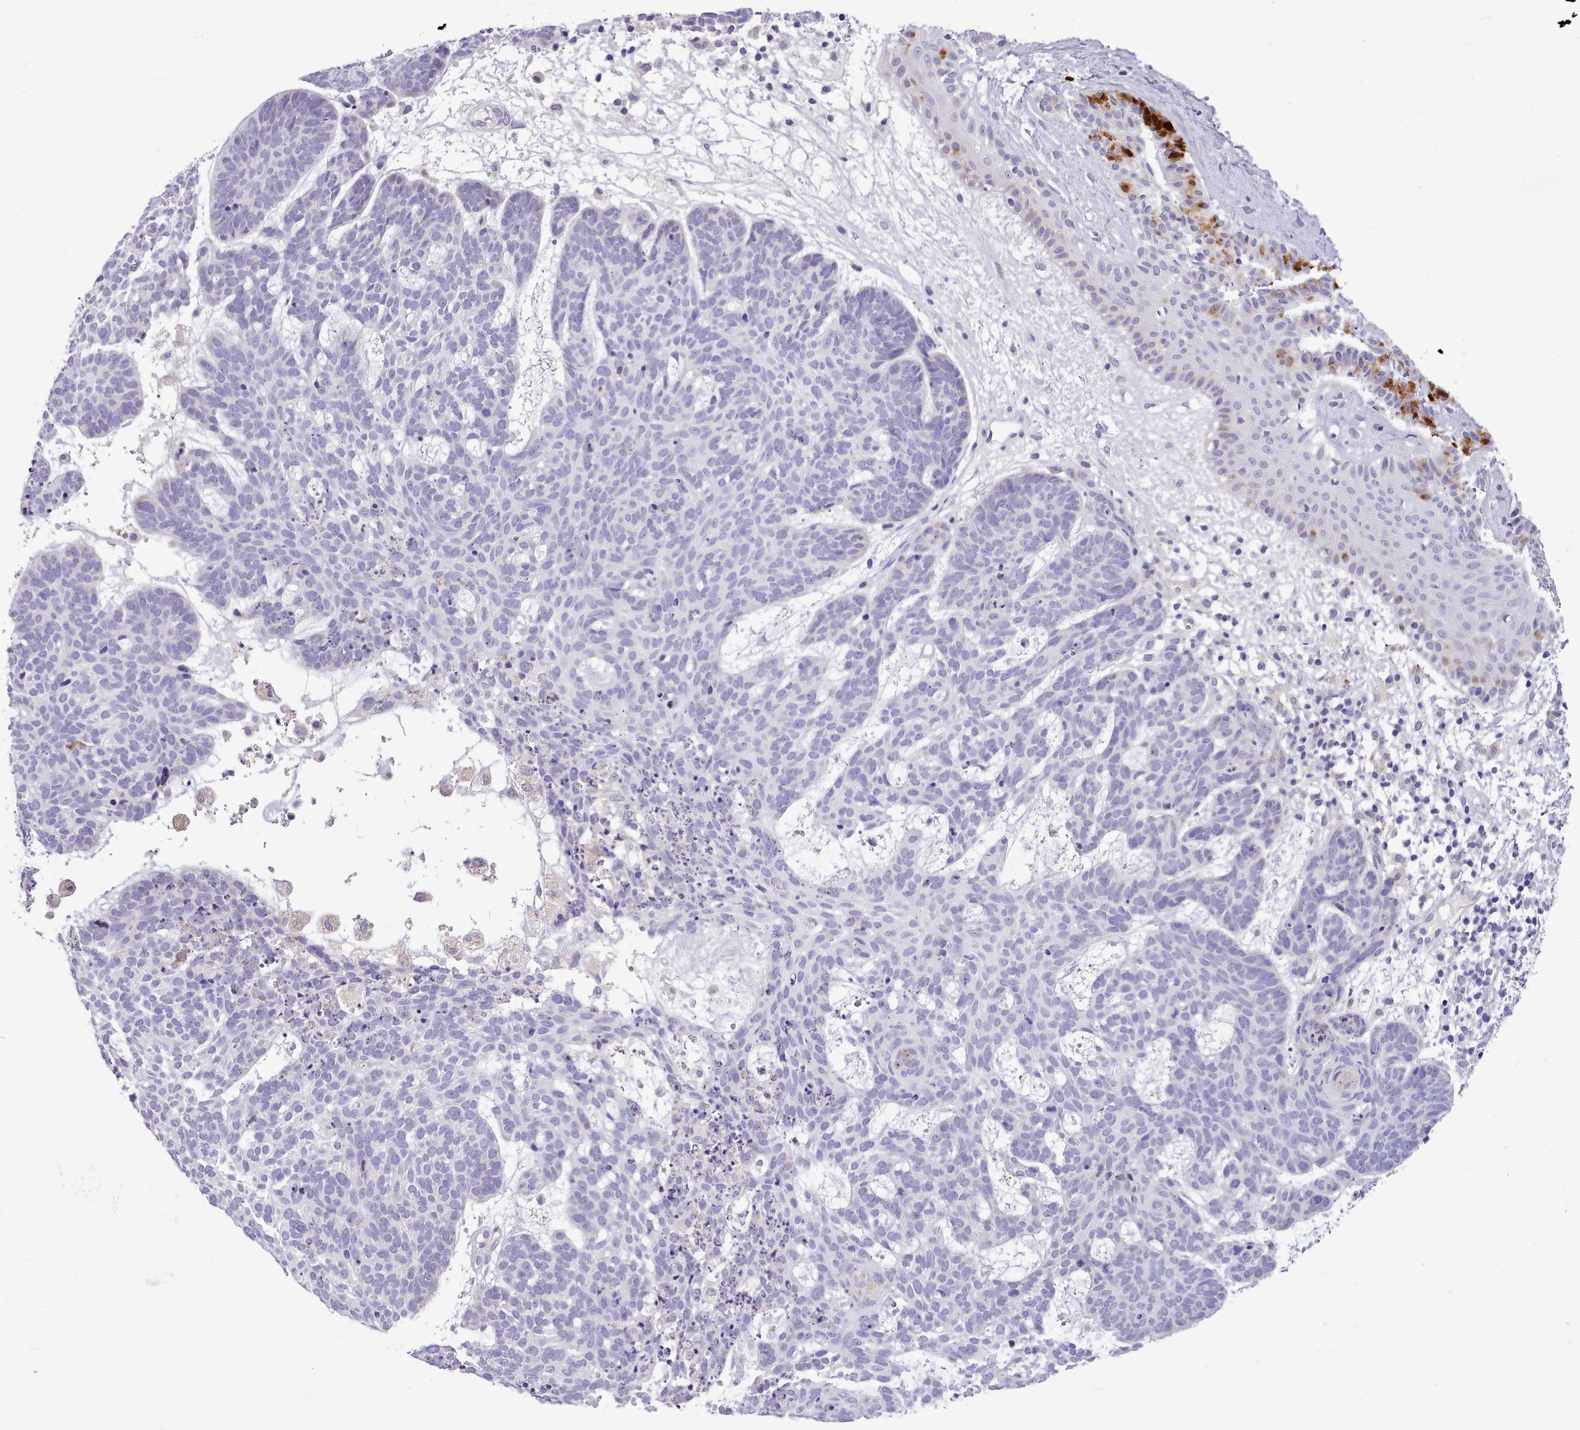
{"staining": {"intensity": "negative", "quantity": "none", "location": "none"}, "tissue": "skin cancer", "cell_type": "Tumor cells", "image_type": "cancer", "snomed": [{"axis": "morphology", "description": "Basal cell carcinoma"}, {"axis": "topography", "description": "Skin"}], "caption": "DAB (3,3'-diaminobenzidine) immunohistochemical staining of skin cancer exhibits no significant expression in tumor cells.", "gene": "FAM83E", "patient": {"sex": "female", "age": 89}}